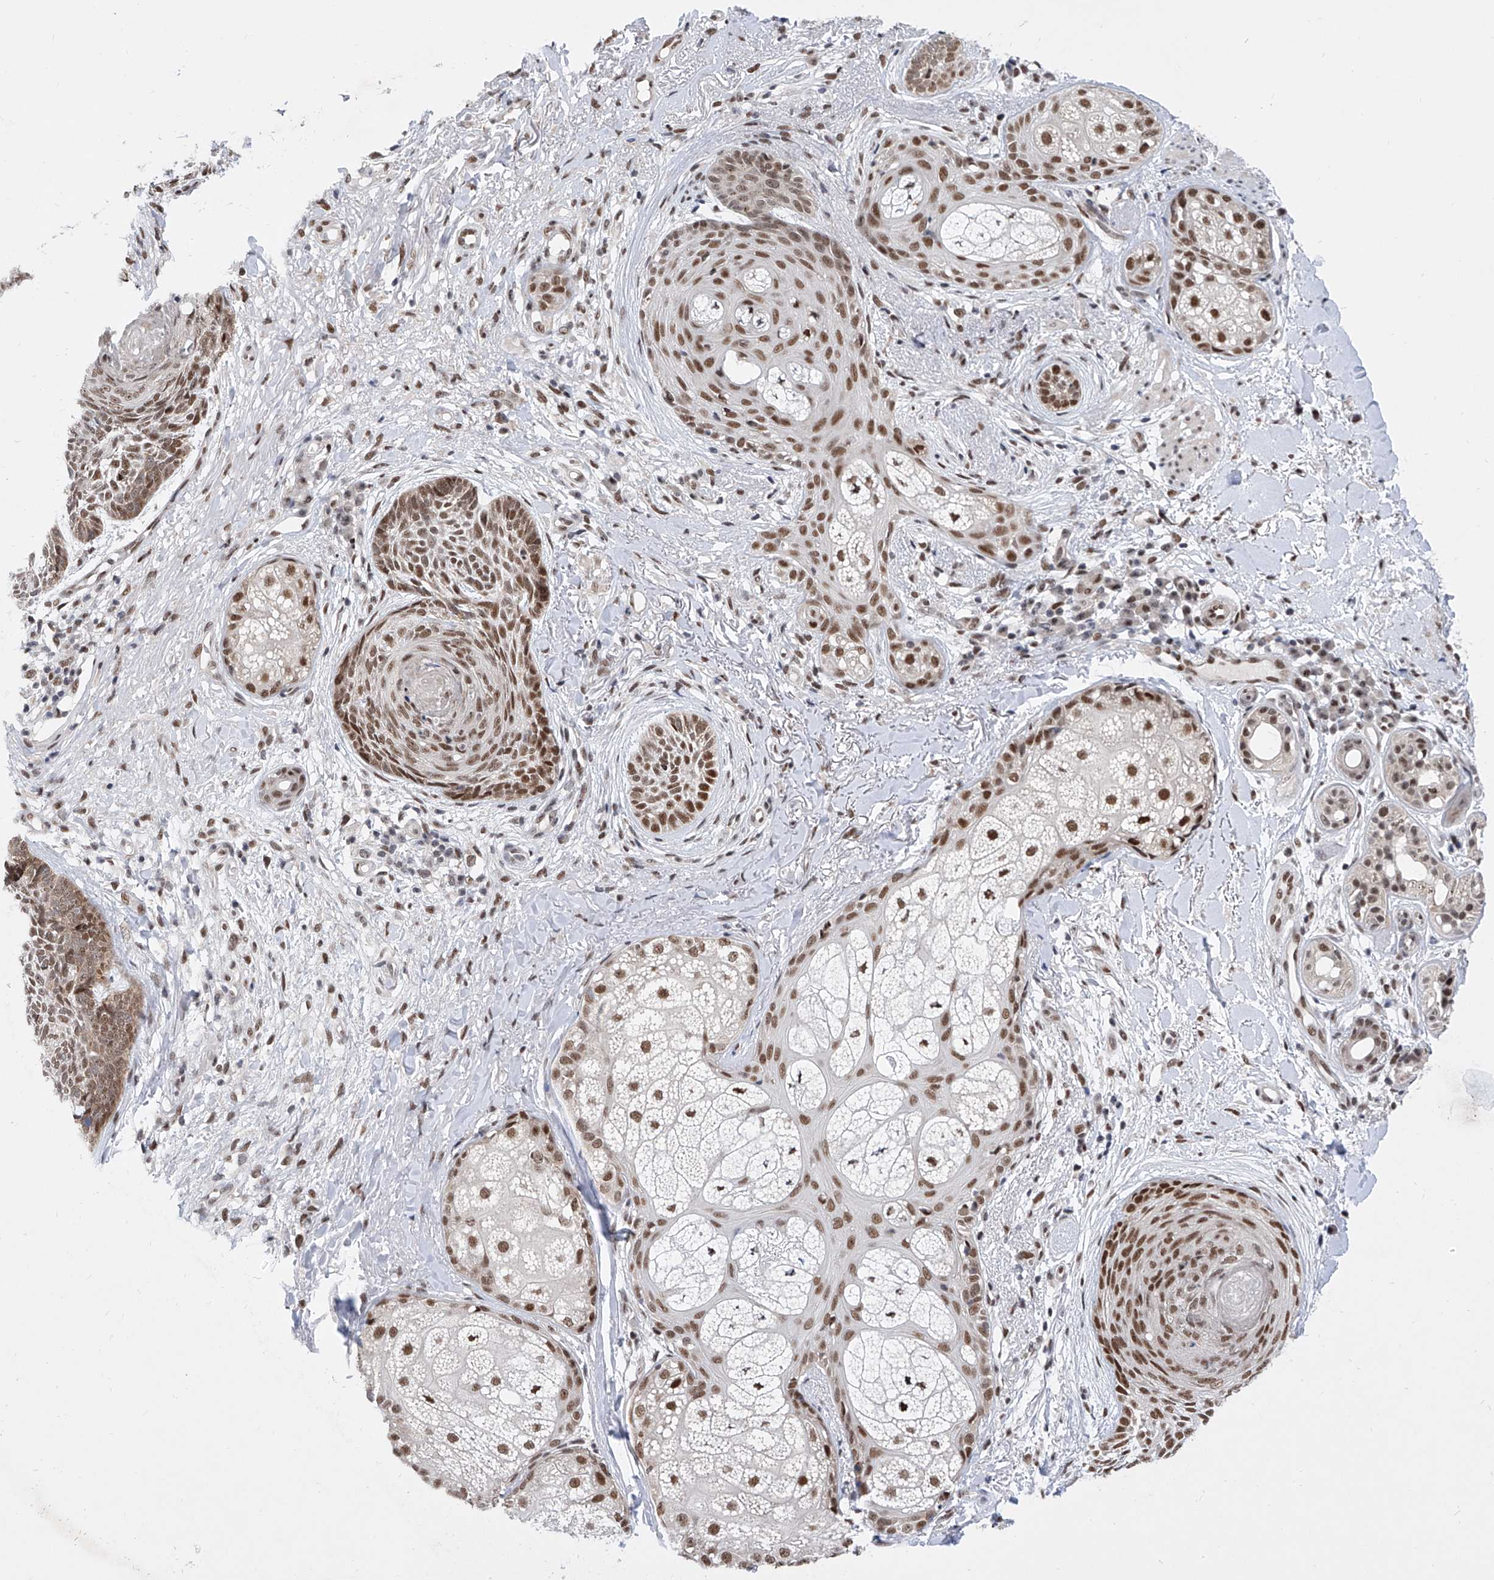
{"staining": {"intensity": "strong", "quantity": ">75%", "location": "nuclear"}, "tissue": "skin cancer", "cell_type": "Tumor cells", "image_type": "cancer", "snomed": [{"axis": "morphology", "description": "Basal cell carcinoma"}, {"axis": "topography", "description": "Skin"}], "caption": "Immunohistochemistry (DAB) staining of skin cancer (basal cell carcinoma) demonstrates strong nuclear protein expression in approximately >75% of tumor cells.", "gene": "RAD54L", "patient": {"sex": "male", "age": 85}}